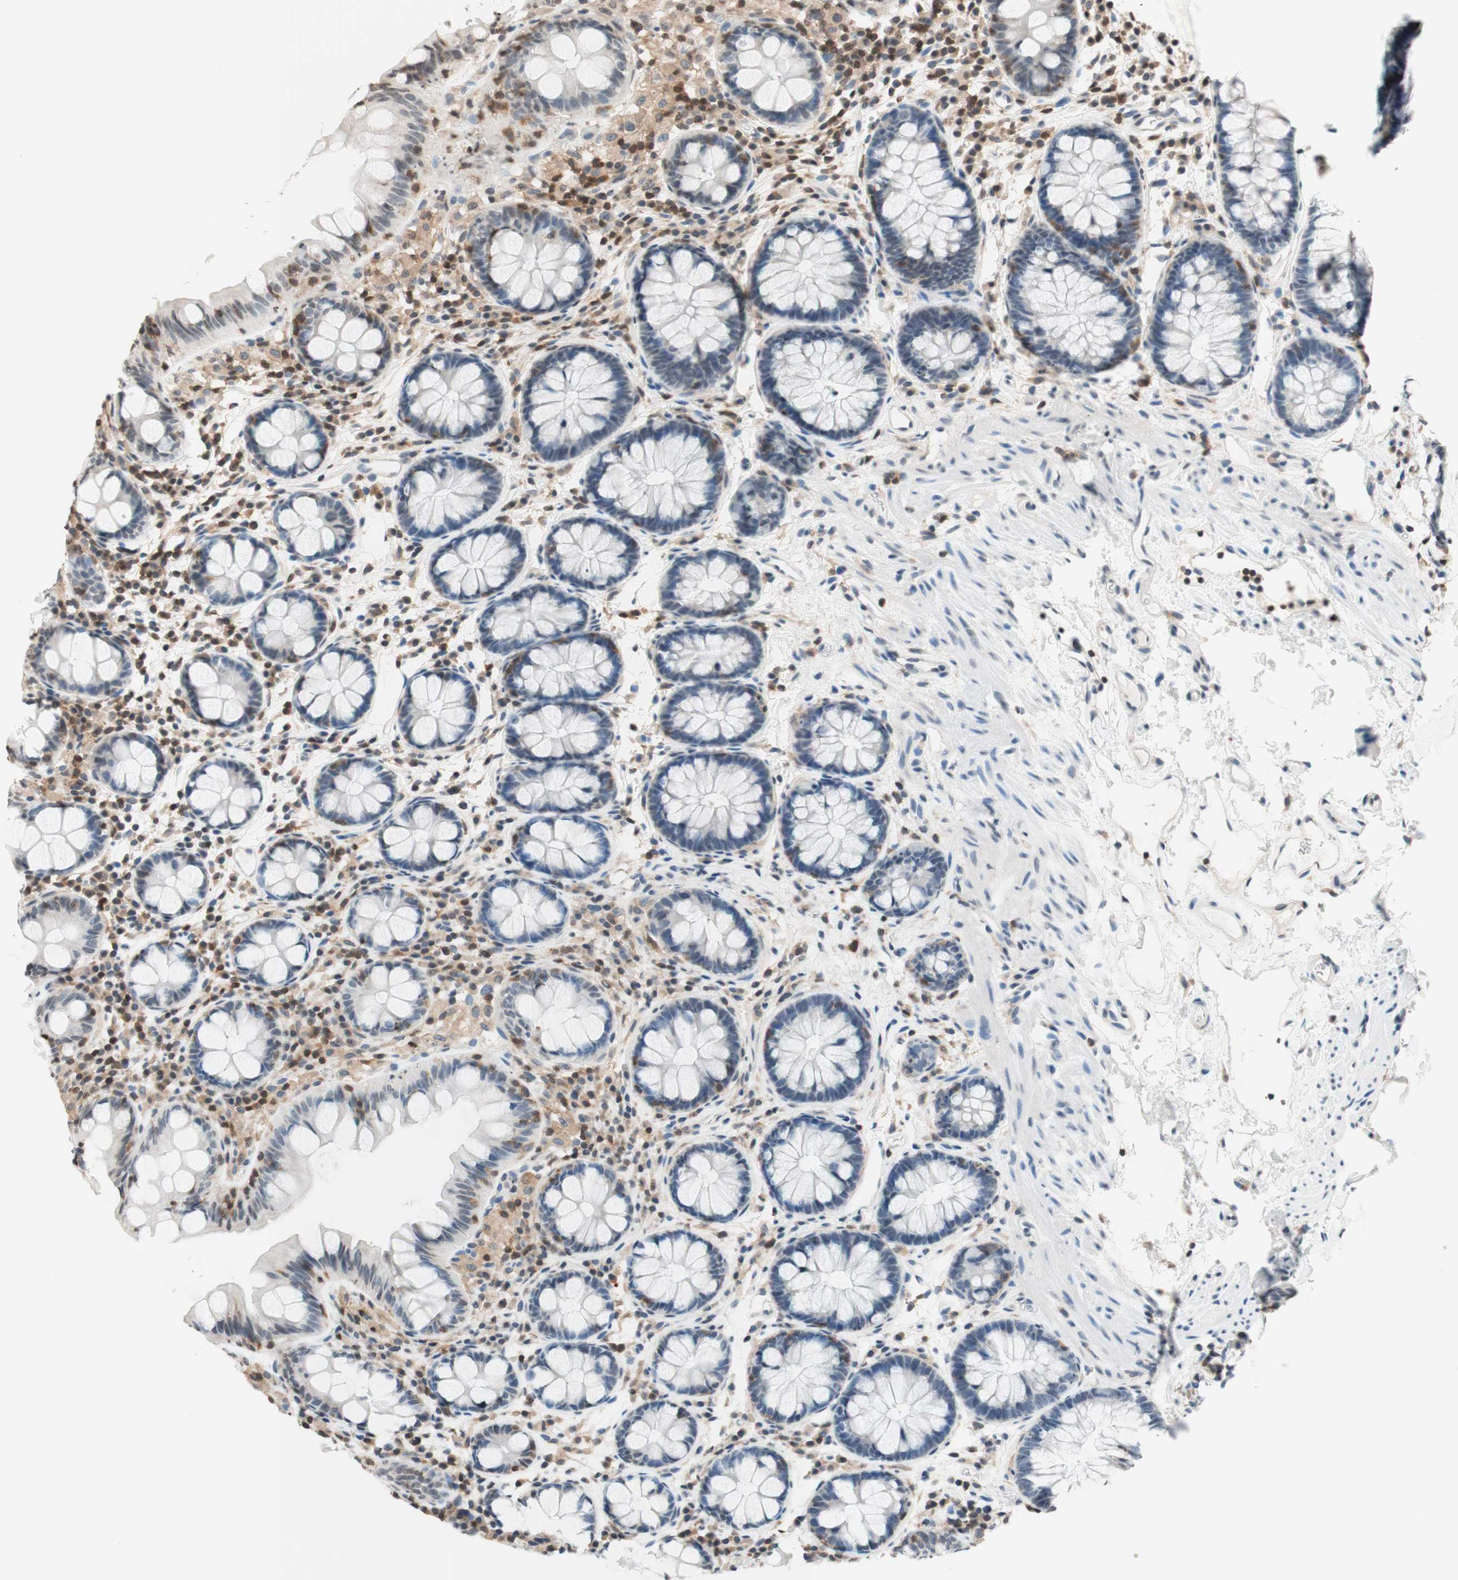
{"staining": {"intensity": "negative", "quantity": "none", "location": "none"}, "tissue": "colon", "cell_type": "Endothelial cells", "image_type": "normal", "snomed": [{"axis": "morphology", "description": "Normal tissue, NOS"}, {"axis": "topography", "description": "Colon"}], "caption": "Colon stained for a protein using immunohistochemistry (IHC) displays no positivity endothelial cells.", "gene": "WIPF1", "patient": {"sex": "female", "age": 80}}